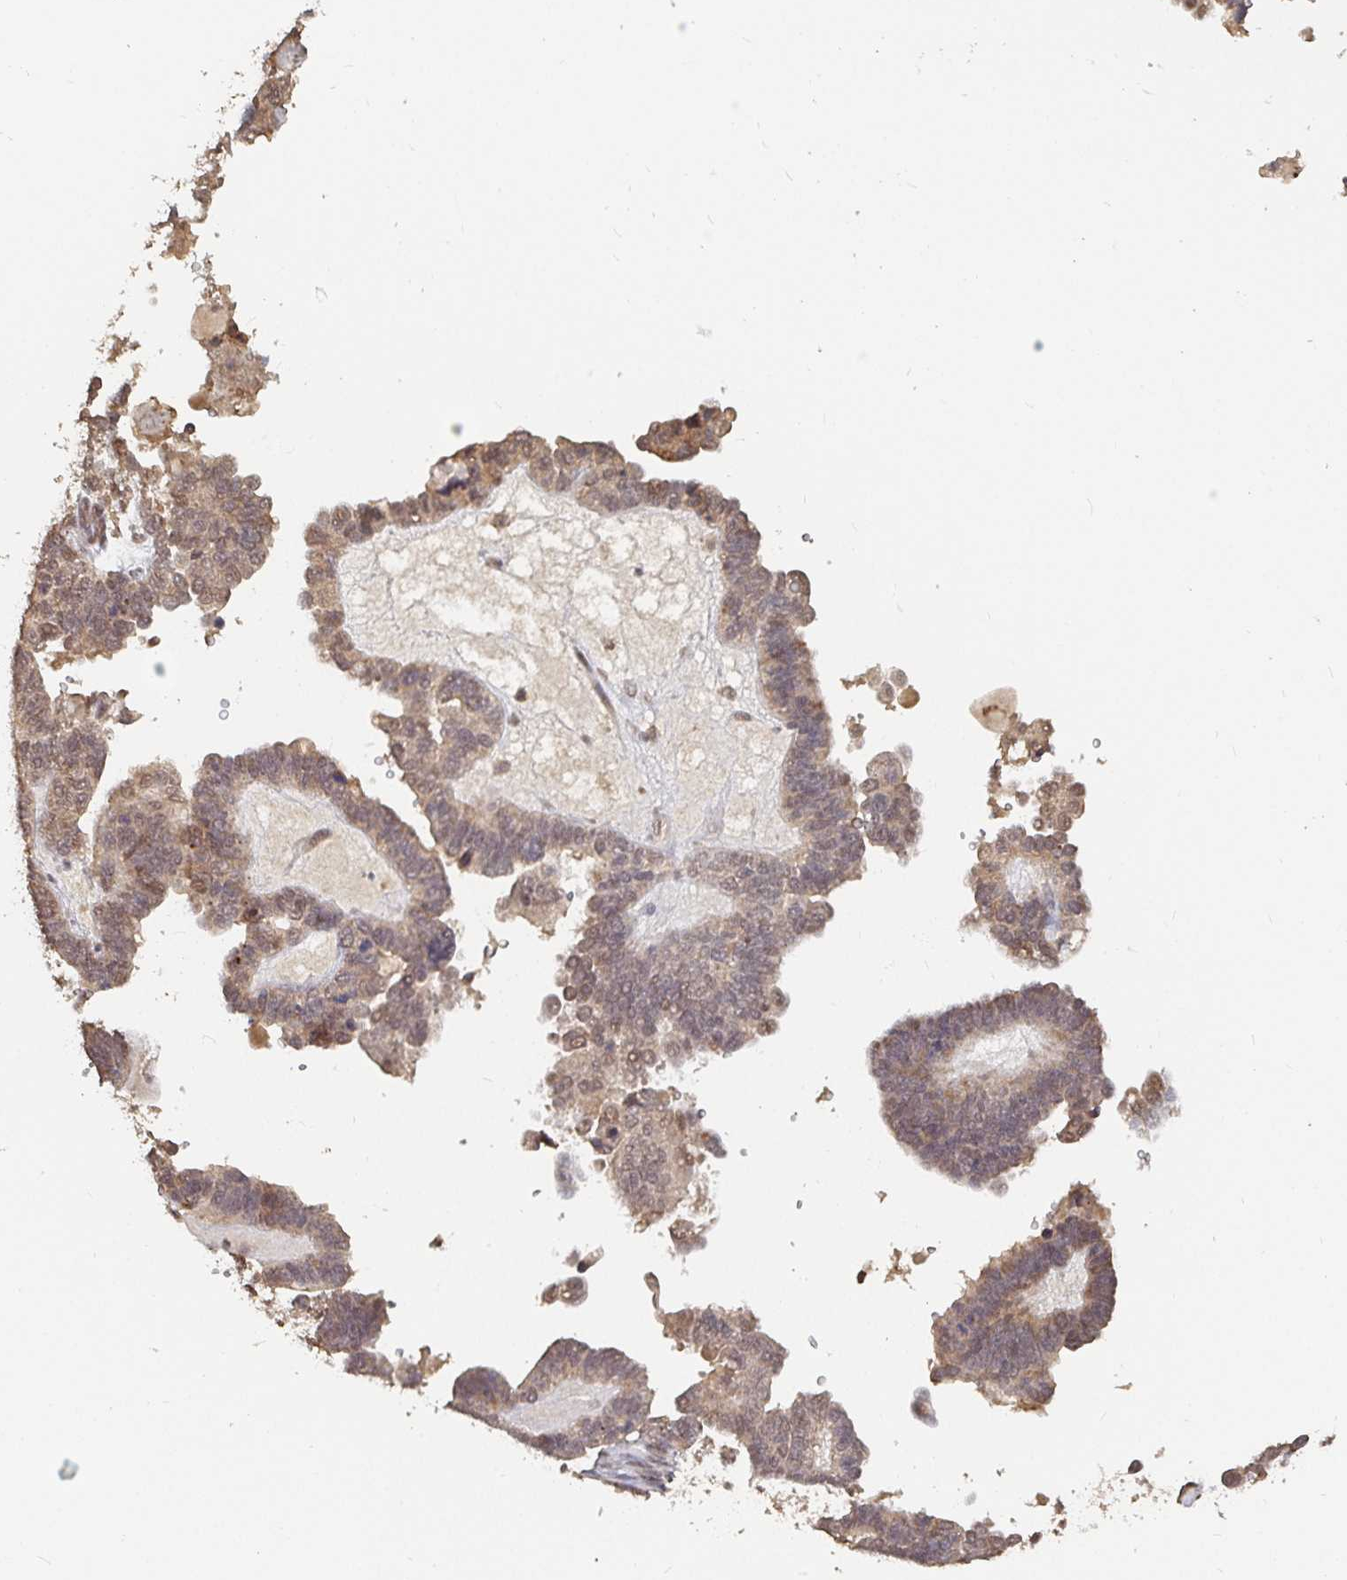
{"staining": {"intensity": "weak", "quantity": ">75%", "location": "cytoplasmic/membranous,nuclear"}, "tissue": "ovarian cancer", "cell_type": "Tumor cells", "image_type": "cancer", "snomed": [{"axis": "morphology", "description": "Cystadenocarcinoma, serous, NOS"}, {"axis": "topography", "description": "Ovary"}], "caption": "Ovarian cancer (serous cystadenocarcinoma) was stained to show a protein in brown. There is low levels of weak cytoplasmic/membranous and nuclear positivity in approximately >75% of tumor cells.", "gene": "LRP5", "patient": {"sex": "female", "age": 51}}